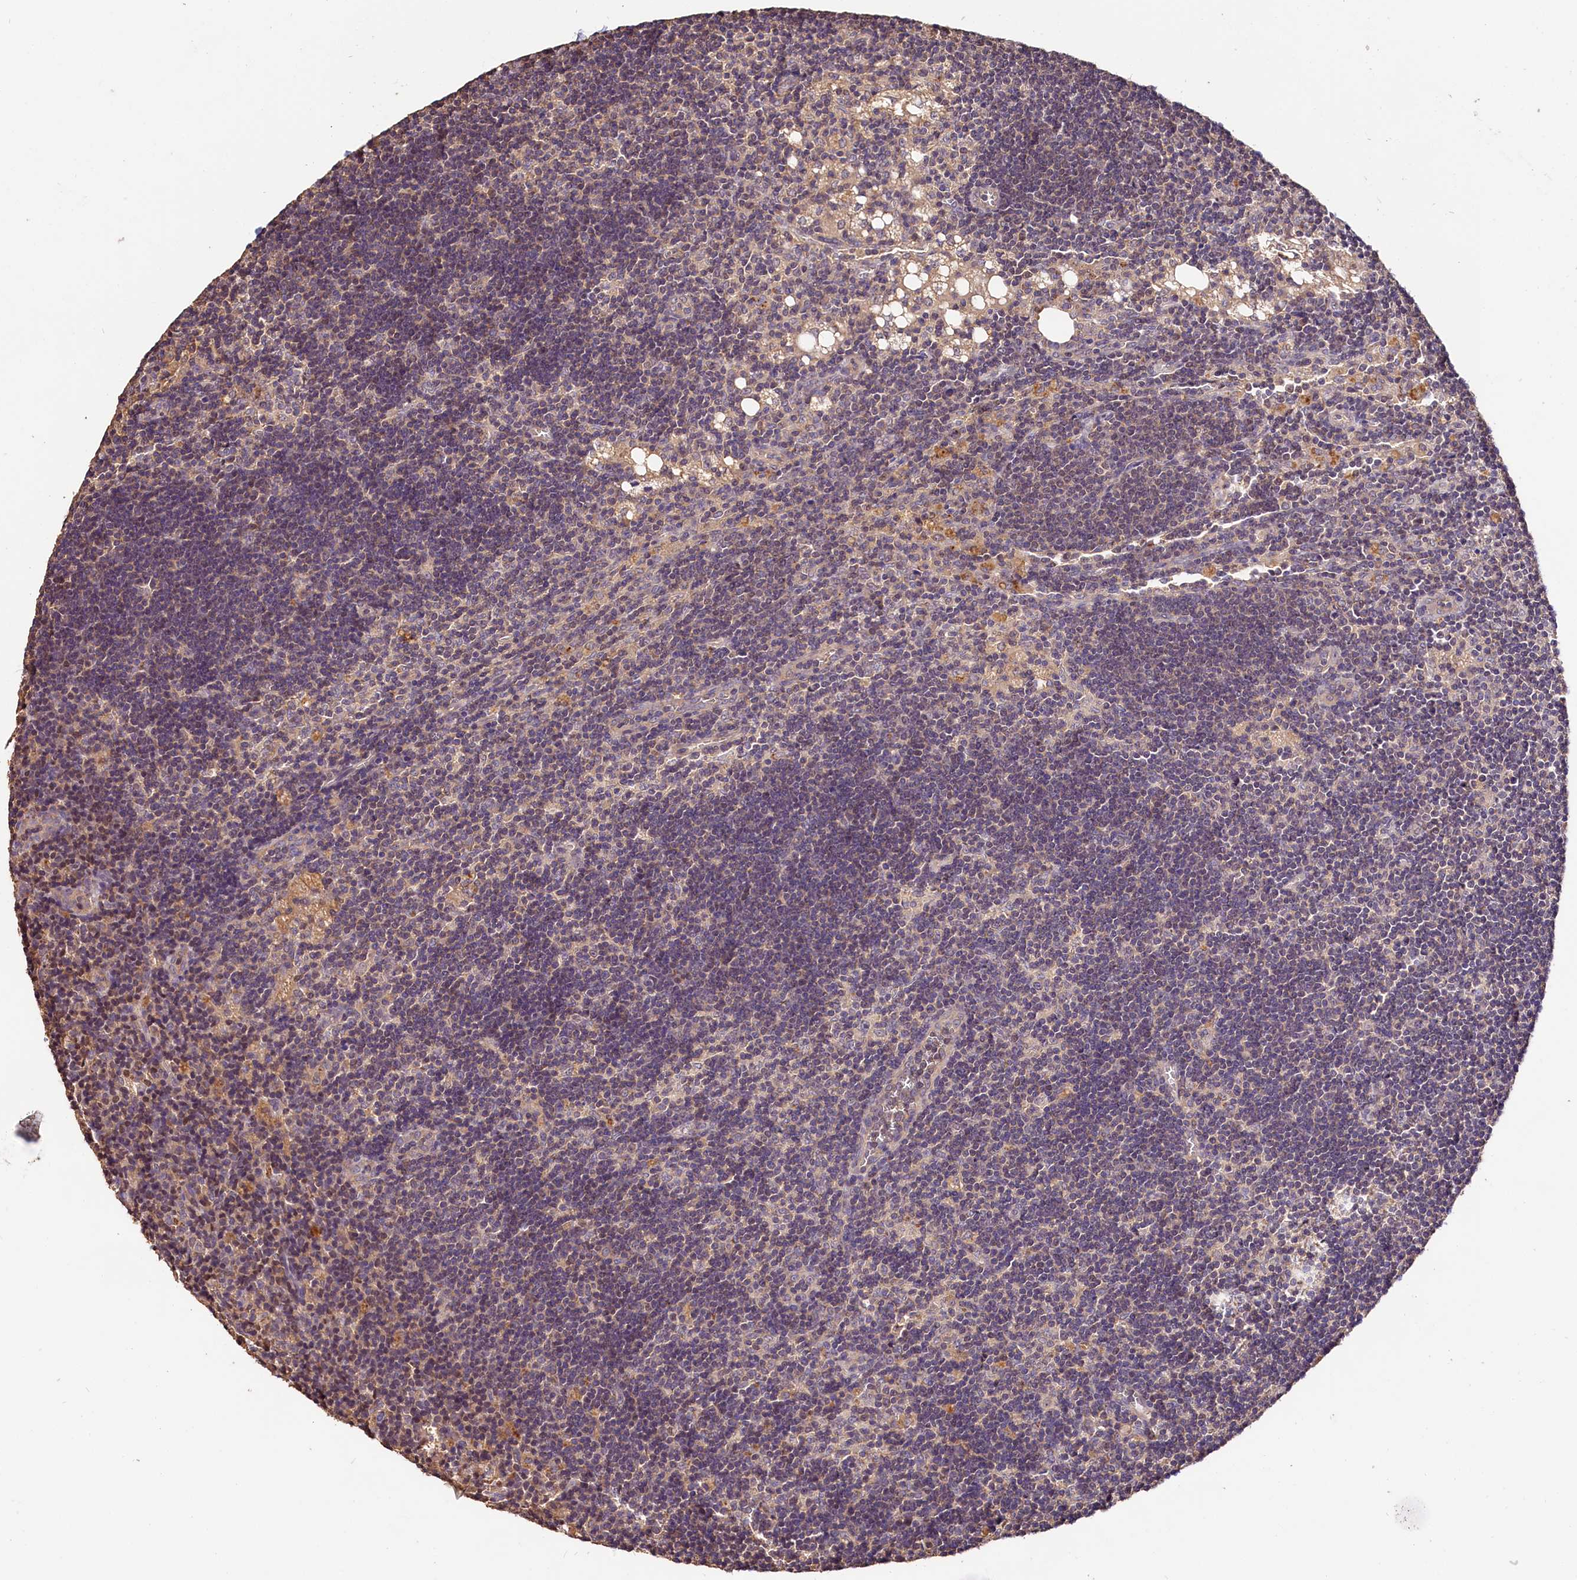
{"staining": {"intensity": "weak", "quantity": "<25%", "location": "cytoplasmic/membranous"}, "tissue": "lymph node", "cell_type": "Germinal center cells", "image_type": "normal", "snomed": [{"axis": "morphology", "description": "Normal tissue, NOS"}, {"axis": "topography", "description": "Lymph node"}], "caption": "A high-resolution micrograph shows immunohistochemistry (IHC) staining of normal lymph node, which reveals no significant expression in germinal center cells. (DAB (3,3'-diaminobenzidine) immunohistochemistry (IHC) visualized using brightfield microscopy, high magnification).", "gene": "OAS3", "patient": {"sex": "male", "age": 24}}